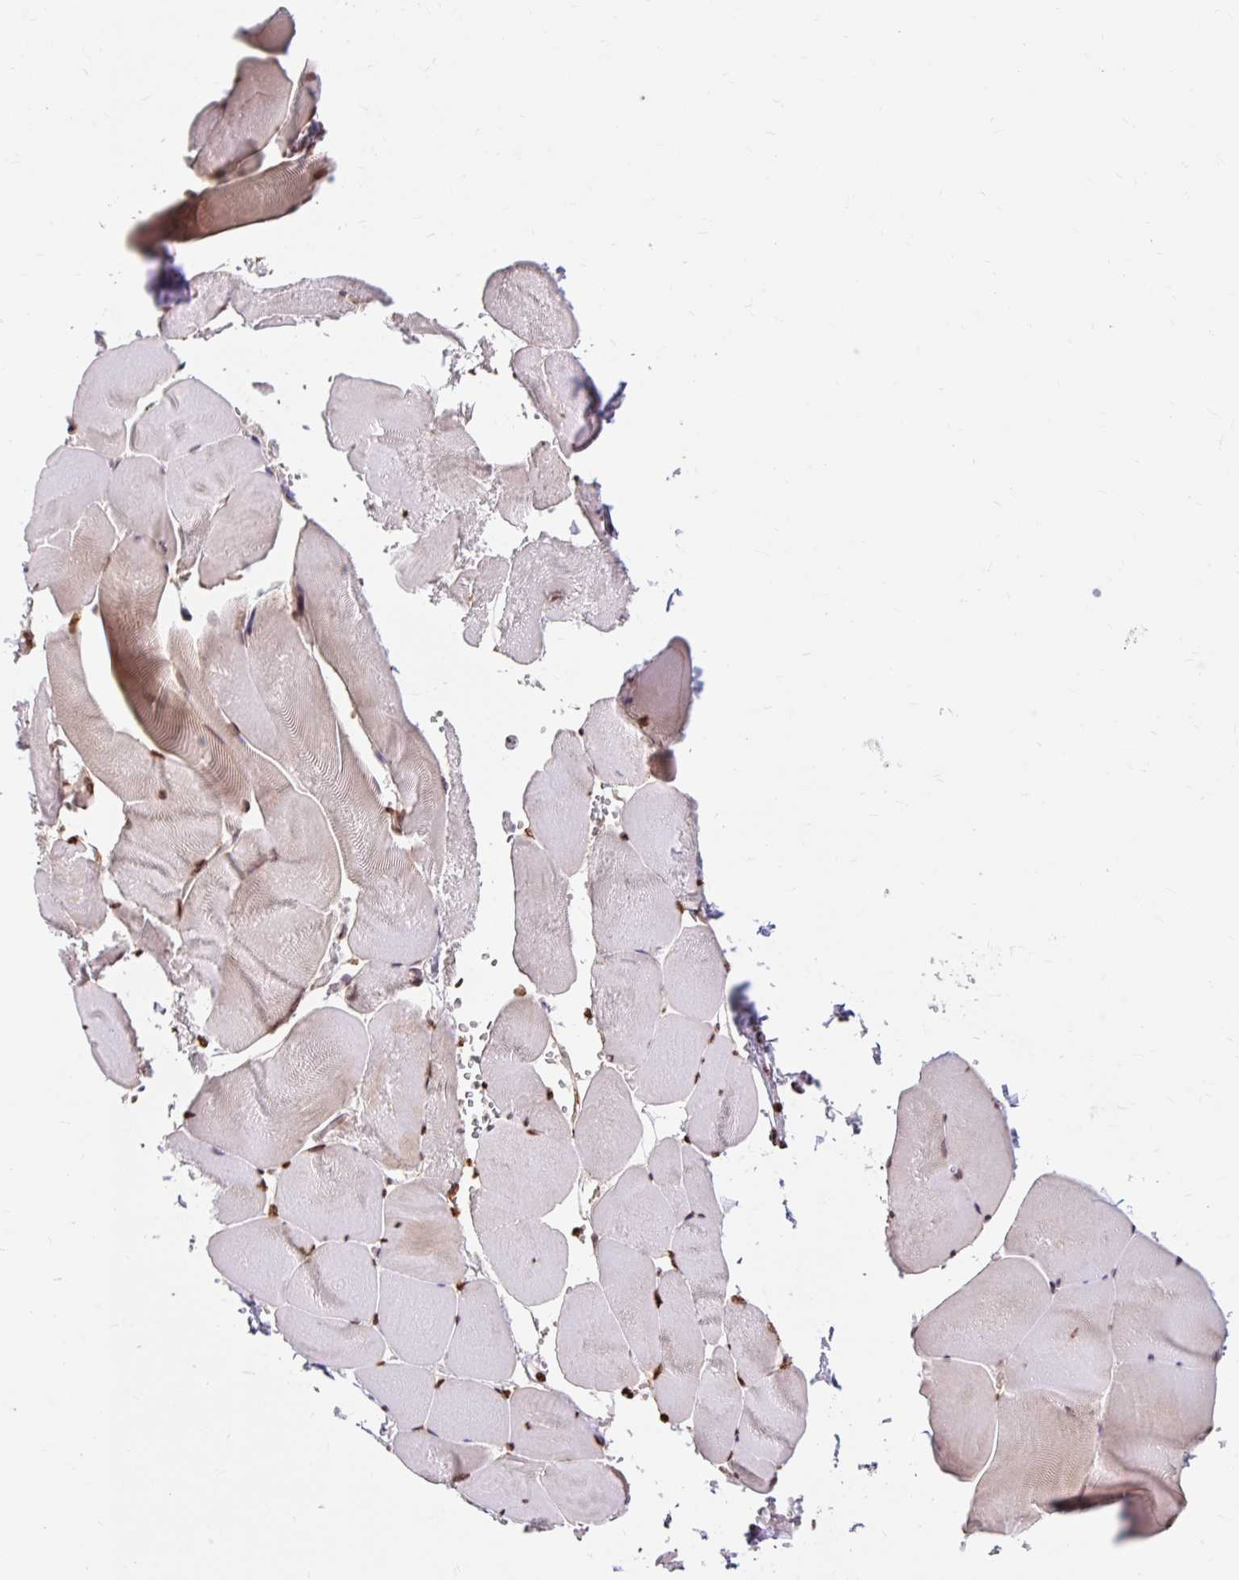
{"staining": {"intensity": "strong", "quantity": ">75%", "location": "nuclear"}, "tissue": "skeletal muscle", "cell_type": "Myocytes", "image_type": "normal", "snomed": [{"axis": "morphology", "description": "Normal tissue, NOS"}, {"axis": "topography", "description": "Skeletal muscle"}], "caption": "Immunohistochemical staining of unremarkable skeletal muscle shows high levels of strong nuclear expression in approximately >75% of myocytes.", "gene": "BICRA", "patient": {"sex": "female", "age": 64}}